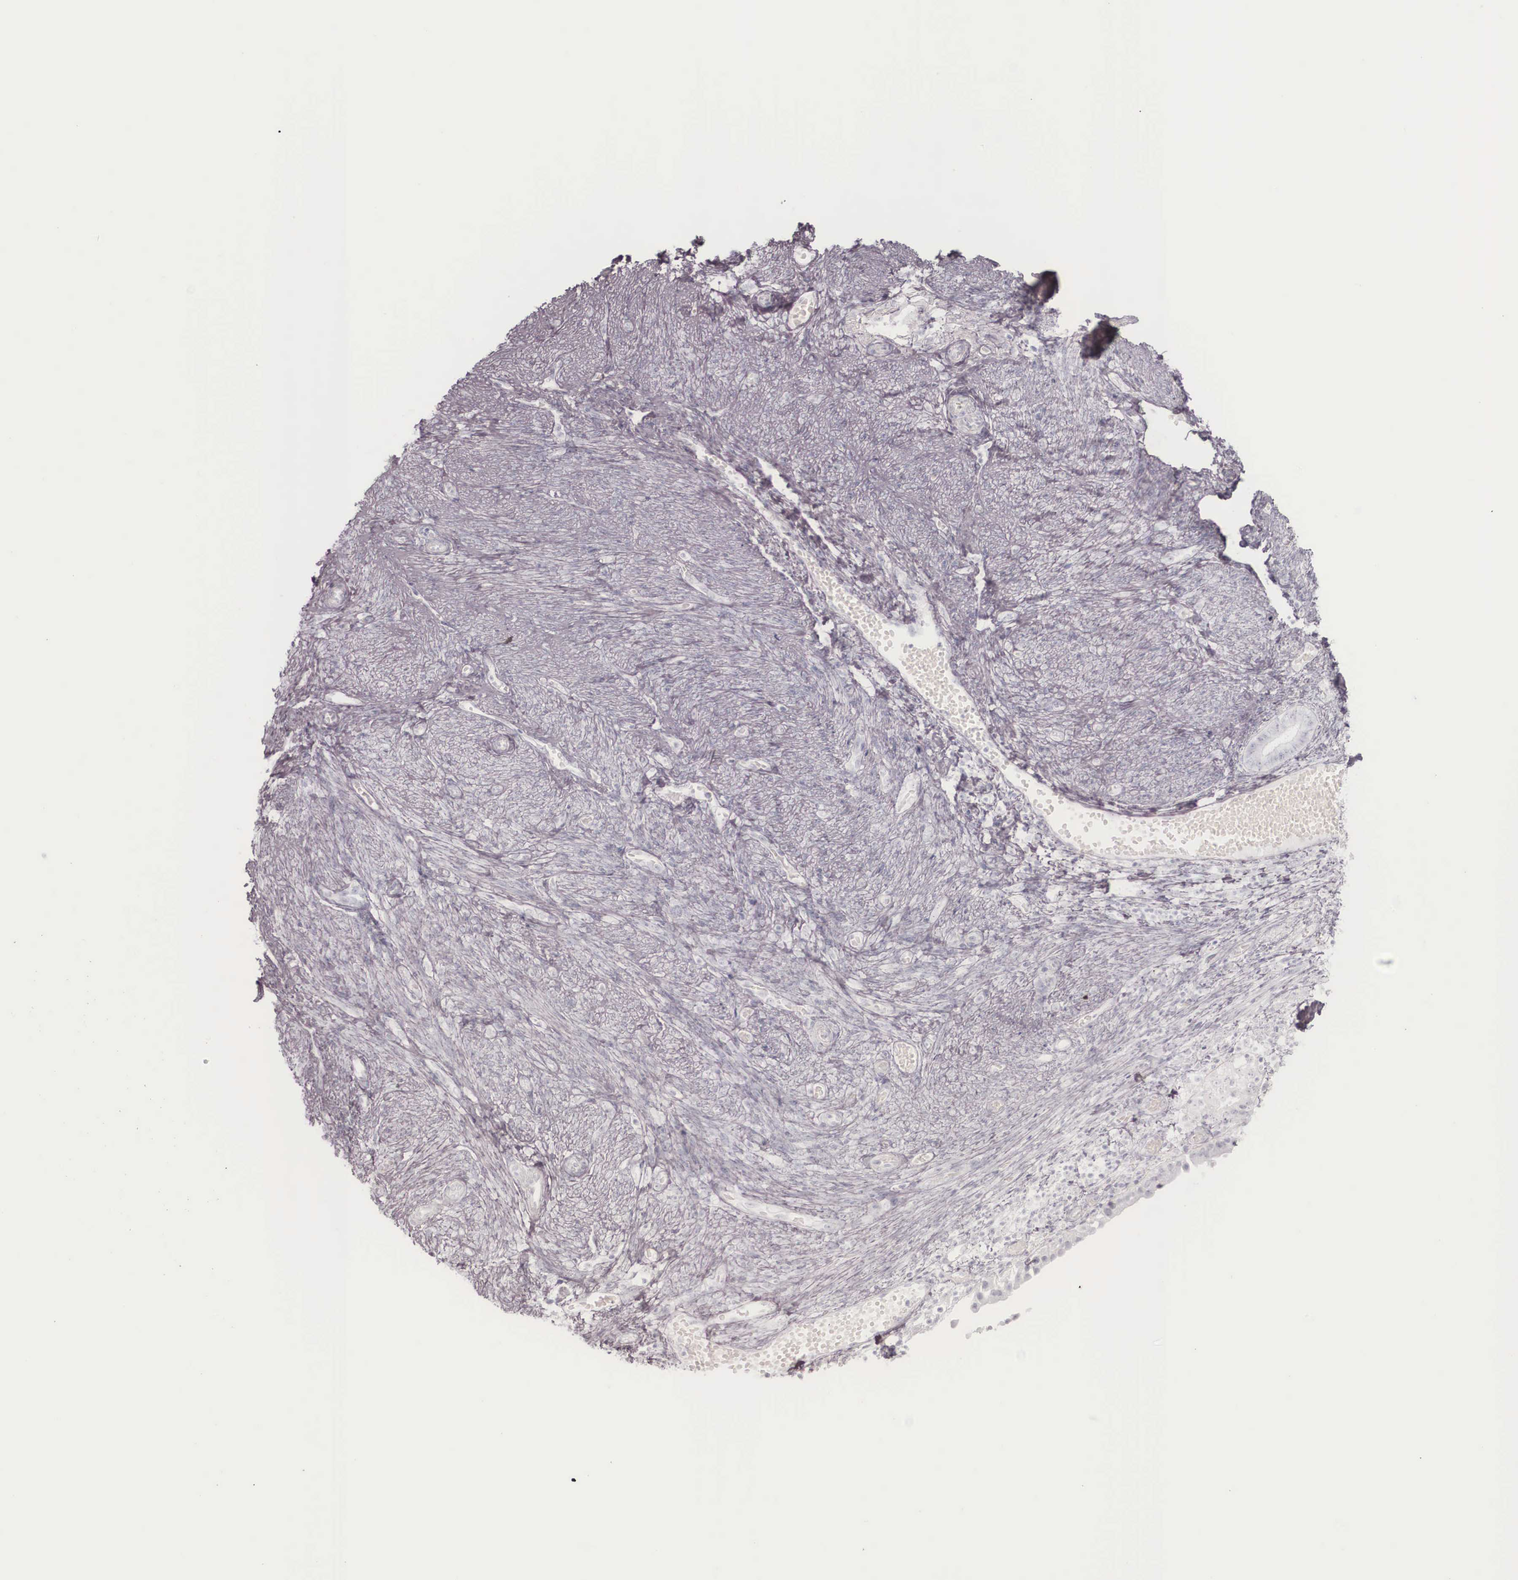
{"staining": {"intensity": "negative", "quantity": "none", "location": "none"}, "tissue": "endometrium", "cell_type": "Cells in endometrial stroma", "image_type": "normal", "snomed": [{"axis": "morphology", "description": "Normal tissue, NOS"}, {"axis": "topography", "description": "Uterus"}], "caption": "Cells in endometrial stroma show no significant protein positivity in unremarkable endometrium.", "gene": "KRT14", "patient": {"sex": "female", "age": 83}}